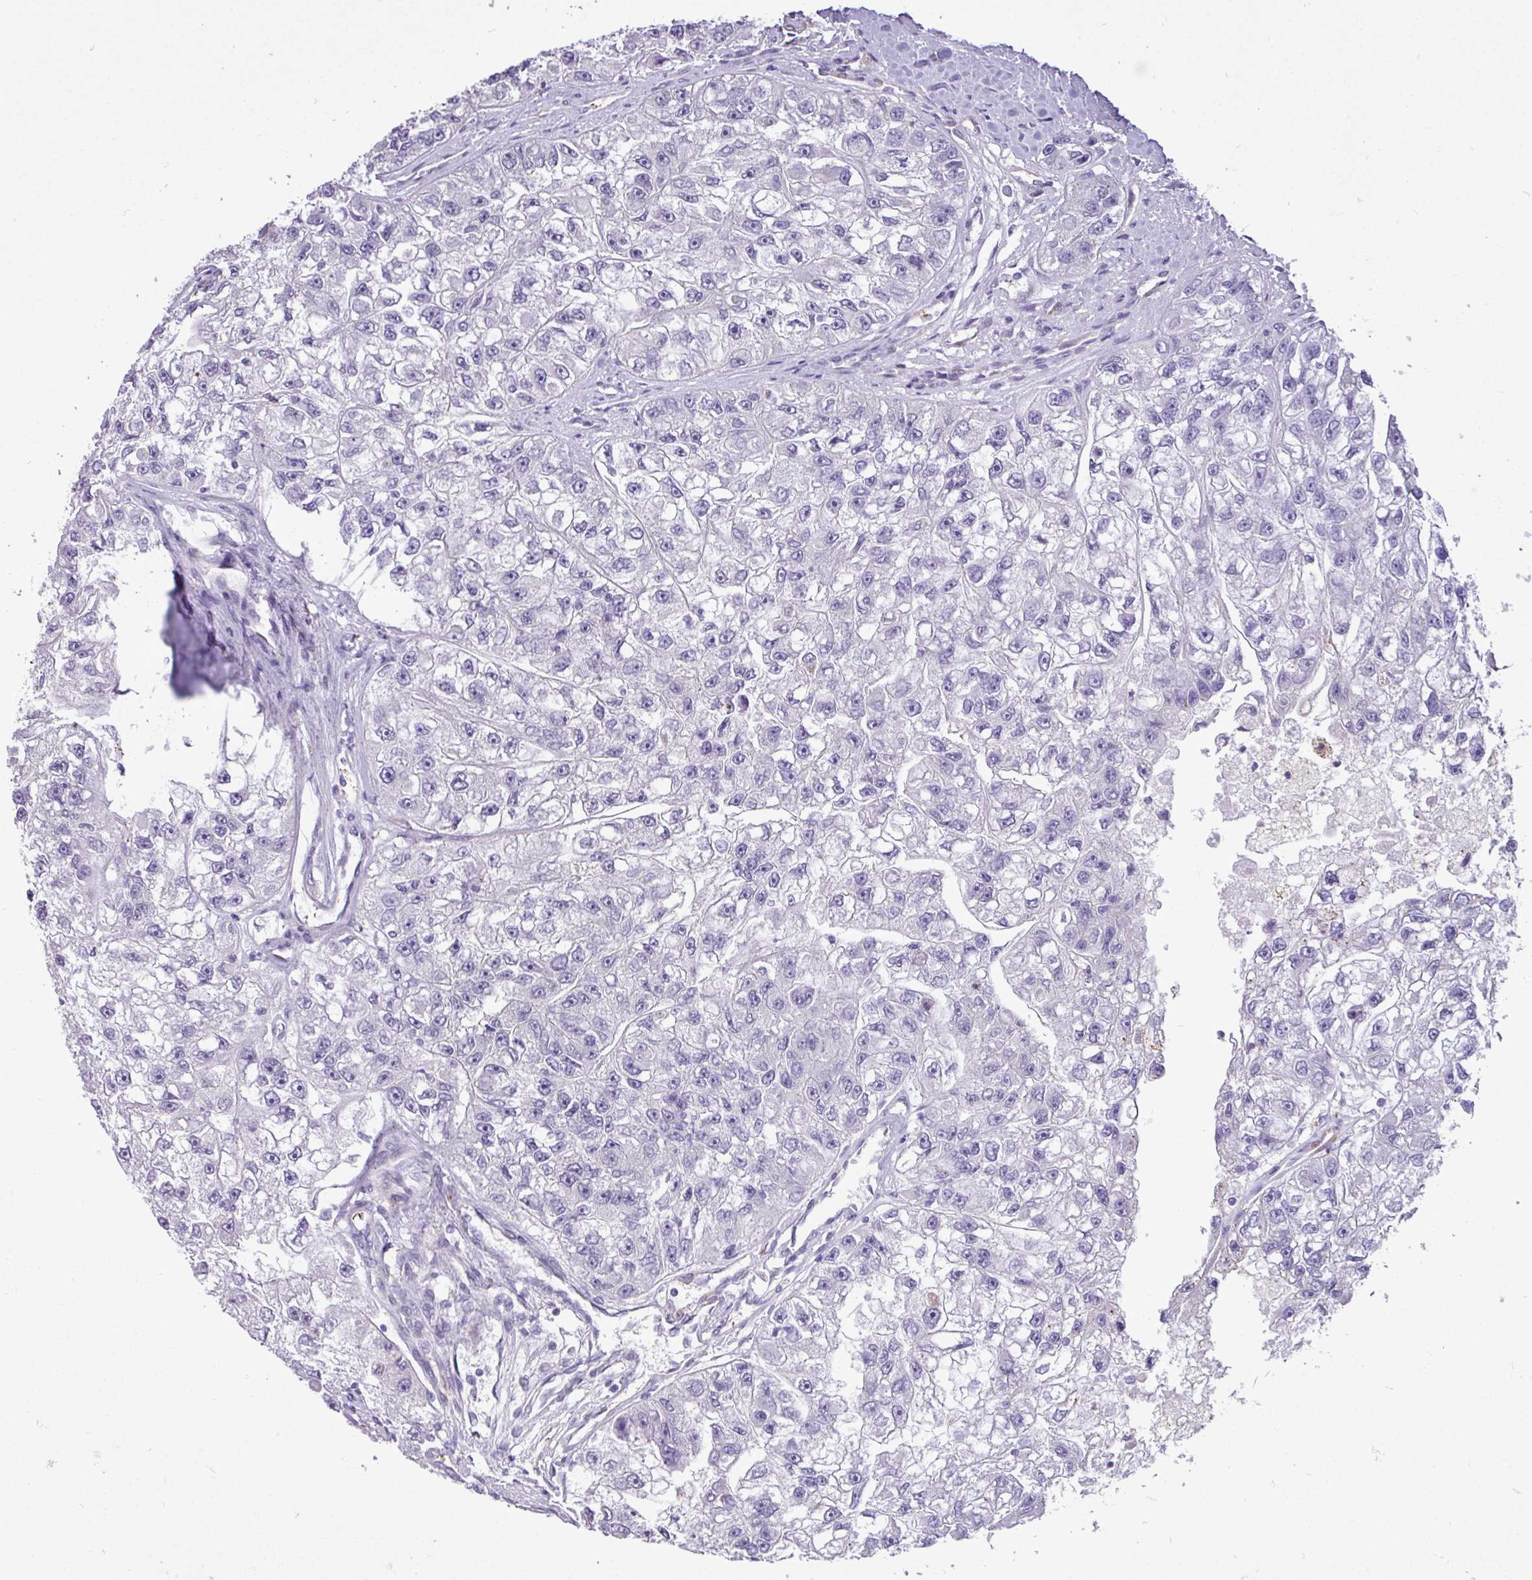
{"staining": {"intensity": "negative", "quantity": "none", "location": "none"}, "tissue": "renal cancer", "cell_type": "Tumor cells", "image_type": "cancer", "snomed": [{"axis": "morphology", "description": "Adenocarcinoma, NOS"}, {"axis": "topography", "description": "Kidney"}], "caption": "DAB (3,3'-diaminobenzidine) immunohistochemical staining of renal cancer shows no significant expression in tumor cells.", "gene": "CD248", "patient": {"sex": "male", "age": 63}}